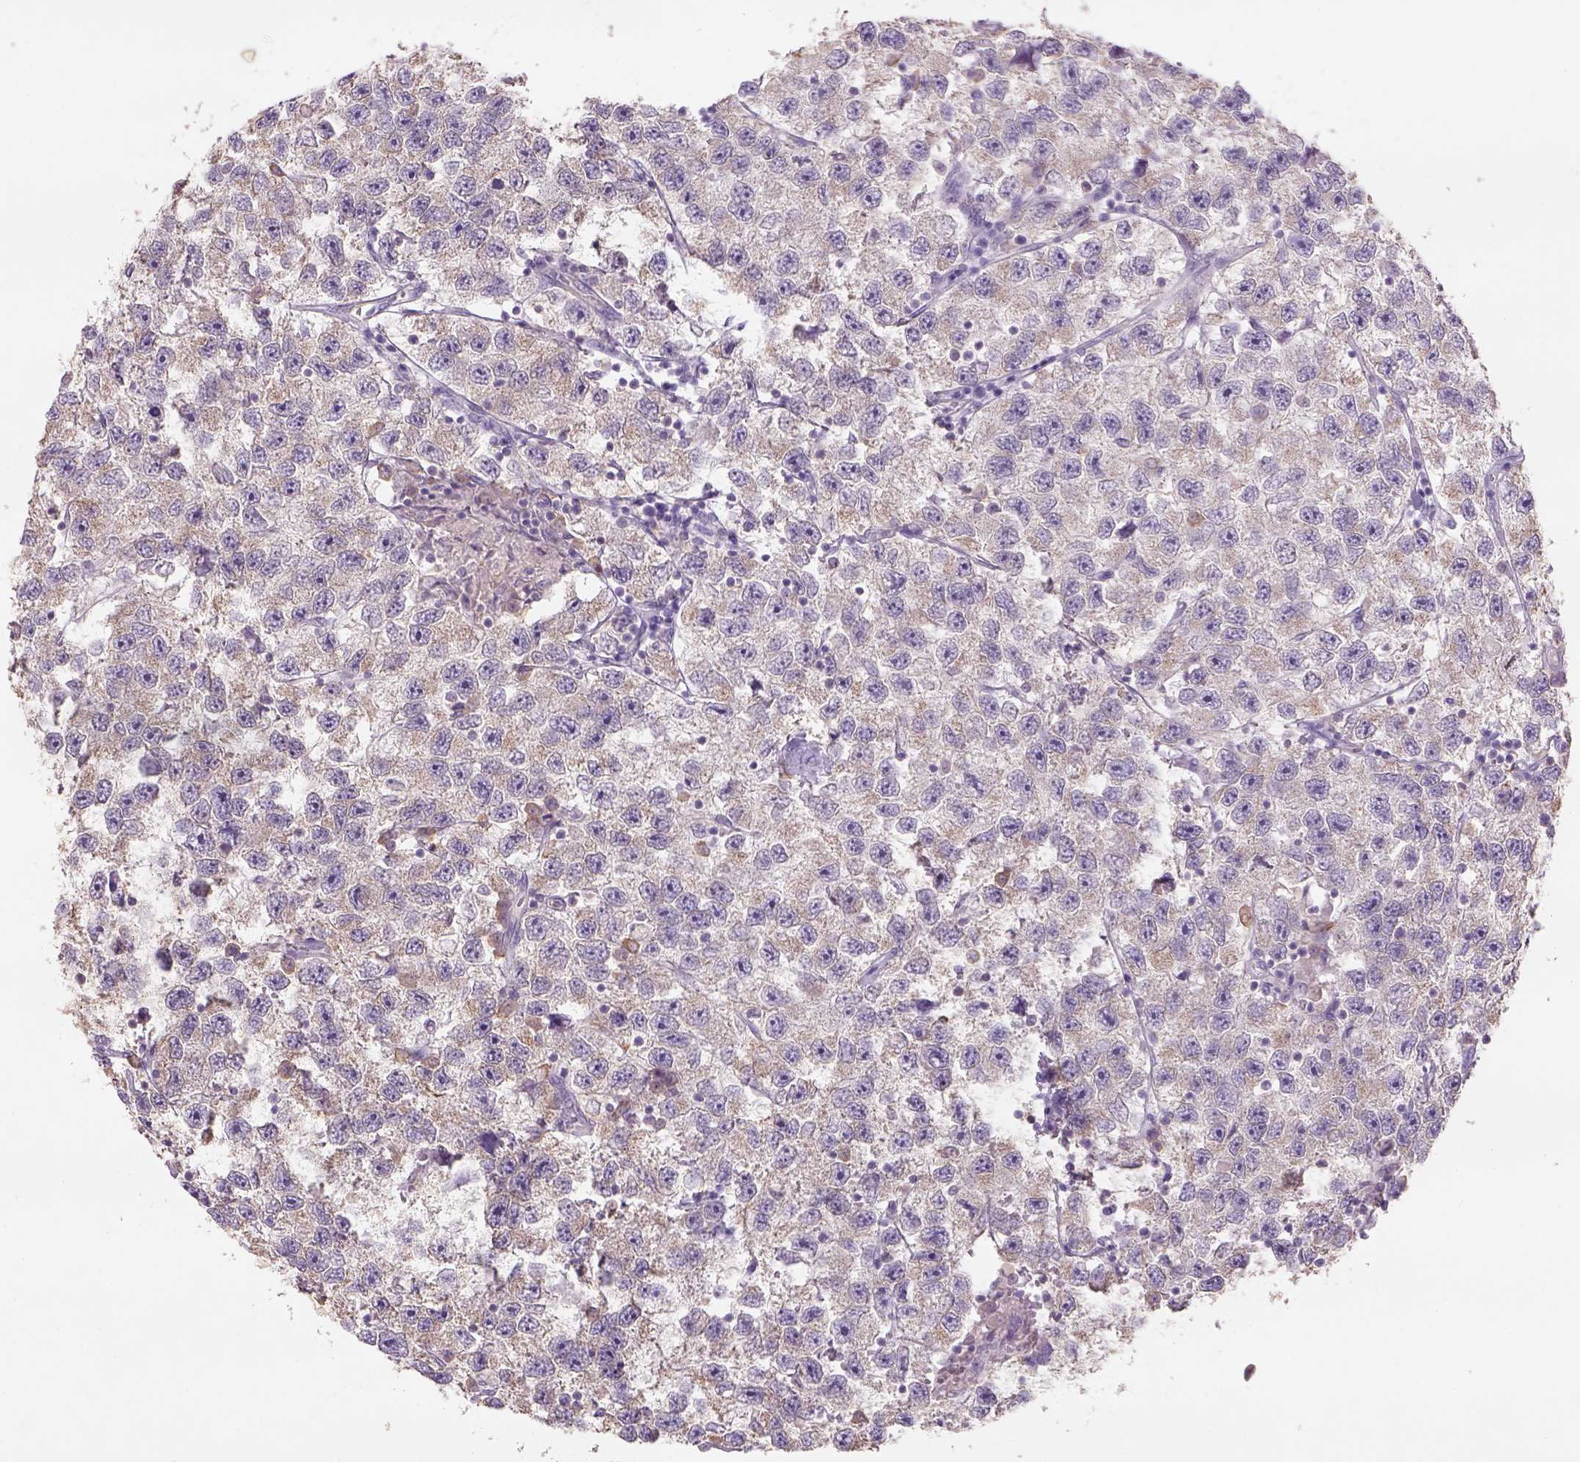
{"staining": {"intensity": "weak", "quantity": ">75%", "location": "cytoplasmic/membranous"}, "tissue": "testis cancer", "cell_type": "Tumor cells", "image_type": "cancer", "snomed": [{"axis": "morphology", "description": "Seminoma, NOS"}, {"axis": "topography", "description": "Testis"}], "caption": "Testis cancer tissue displays weak cytoplasmic/membranous expression in approximately >75% of tumor cells, visualized by immunohistochemistry. (IHC, brightfield microscopy, high magnification).", "gene": "NAALAD2", "patient": {"sex": "male", "age": 26}}